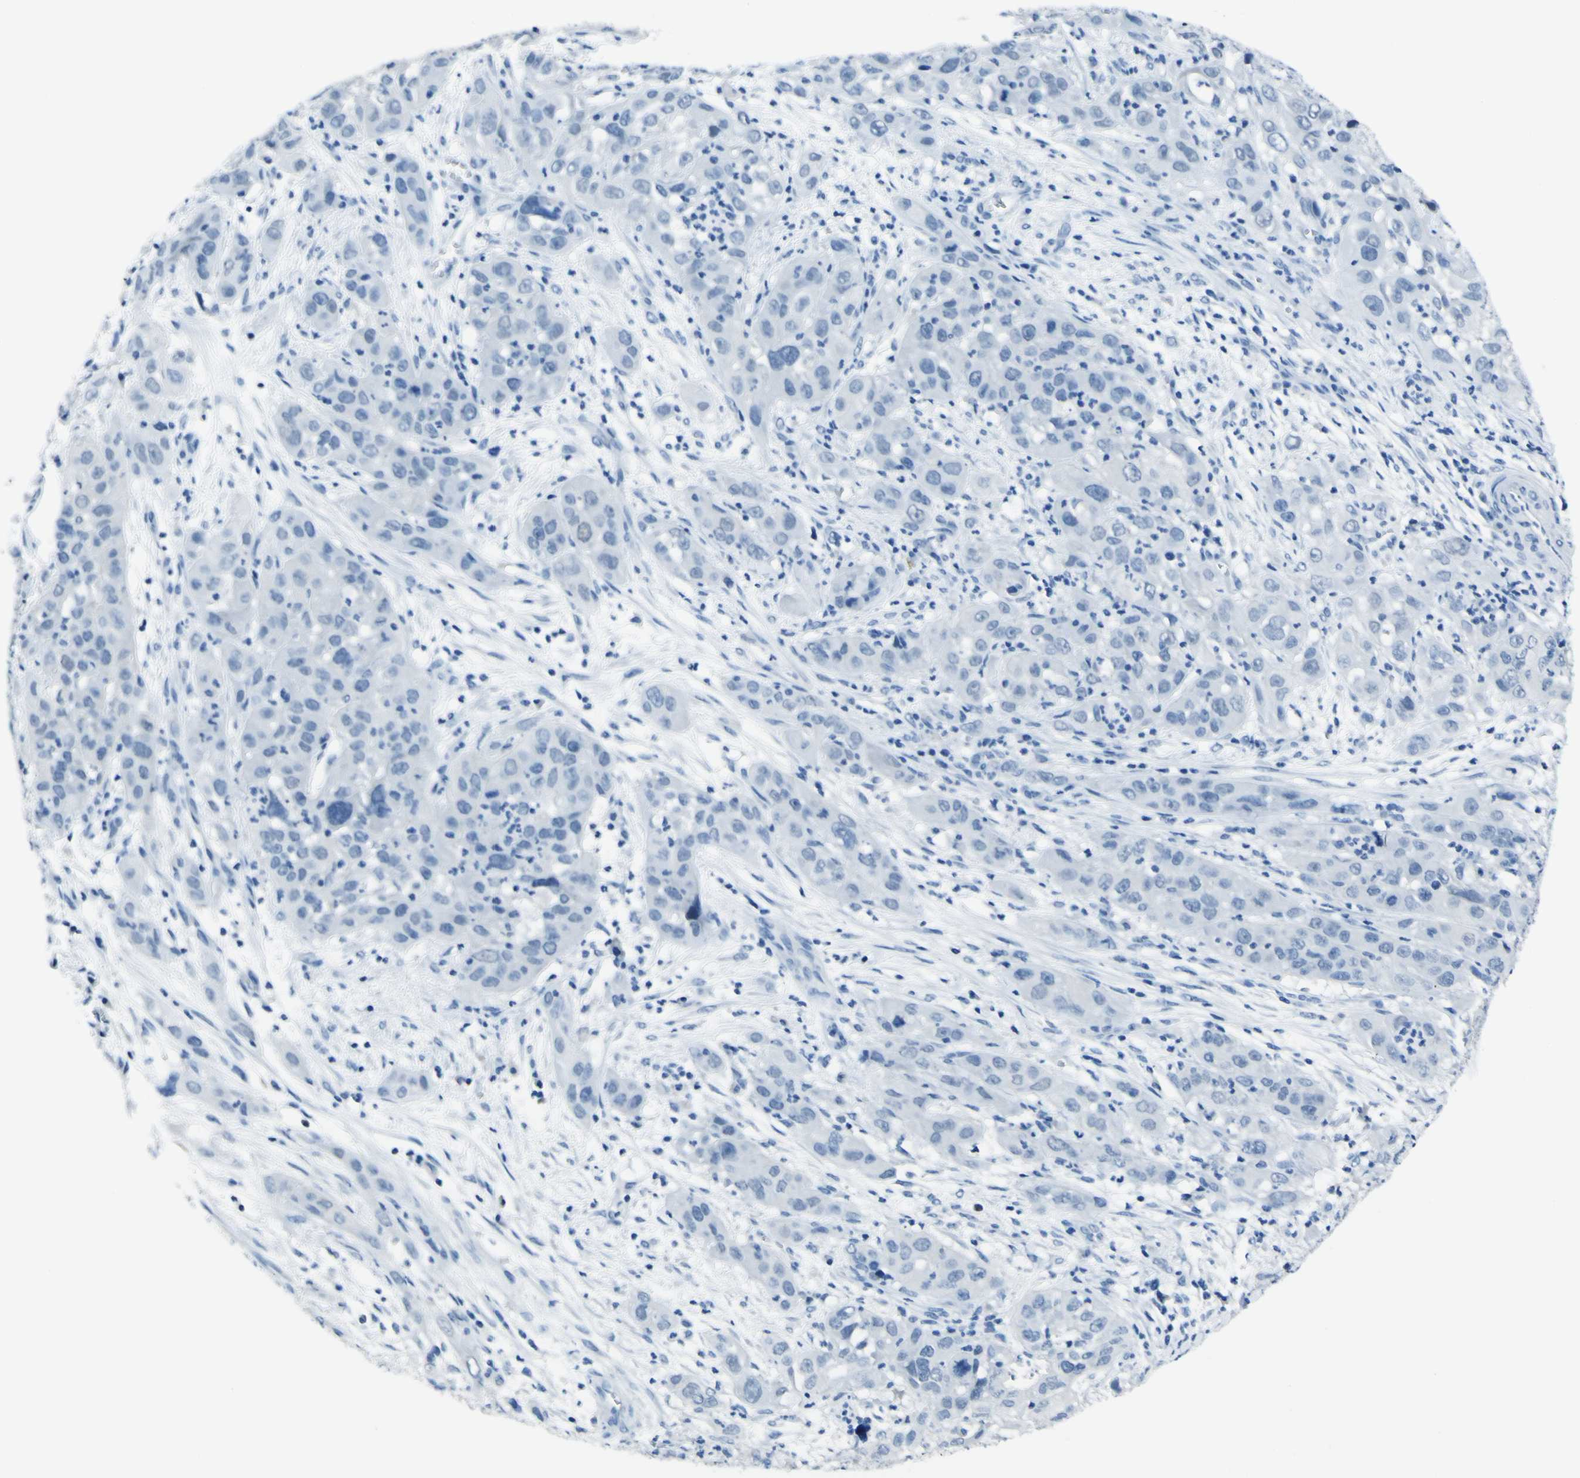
{"staining": {"intensity": "negative", "quantity": "none", "location": "none"}, "tissue": "cervical cancer", "cell_type": "Tumor cells", "image_type": "cancer", "snomed": [{"axis": "morphology", "description": "Squamous cell carcinoma, NOS"}, {"axis": "topography", "description": "Cervix"}], "caption": "DAB immunohistochemical staining of human cervical cancer demonstrates no significant staining in tumor cells.", "gene": "PHKG1", "patient": {"sex": "female", "age": 32}}